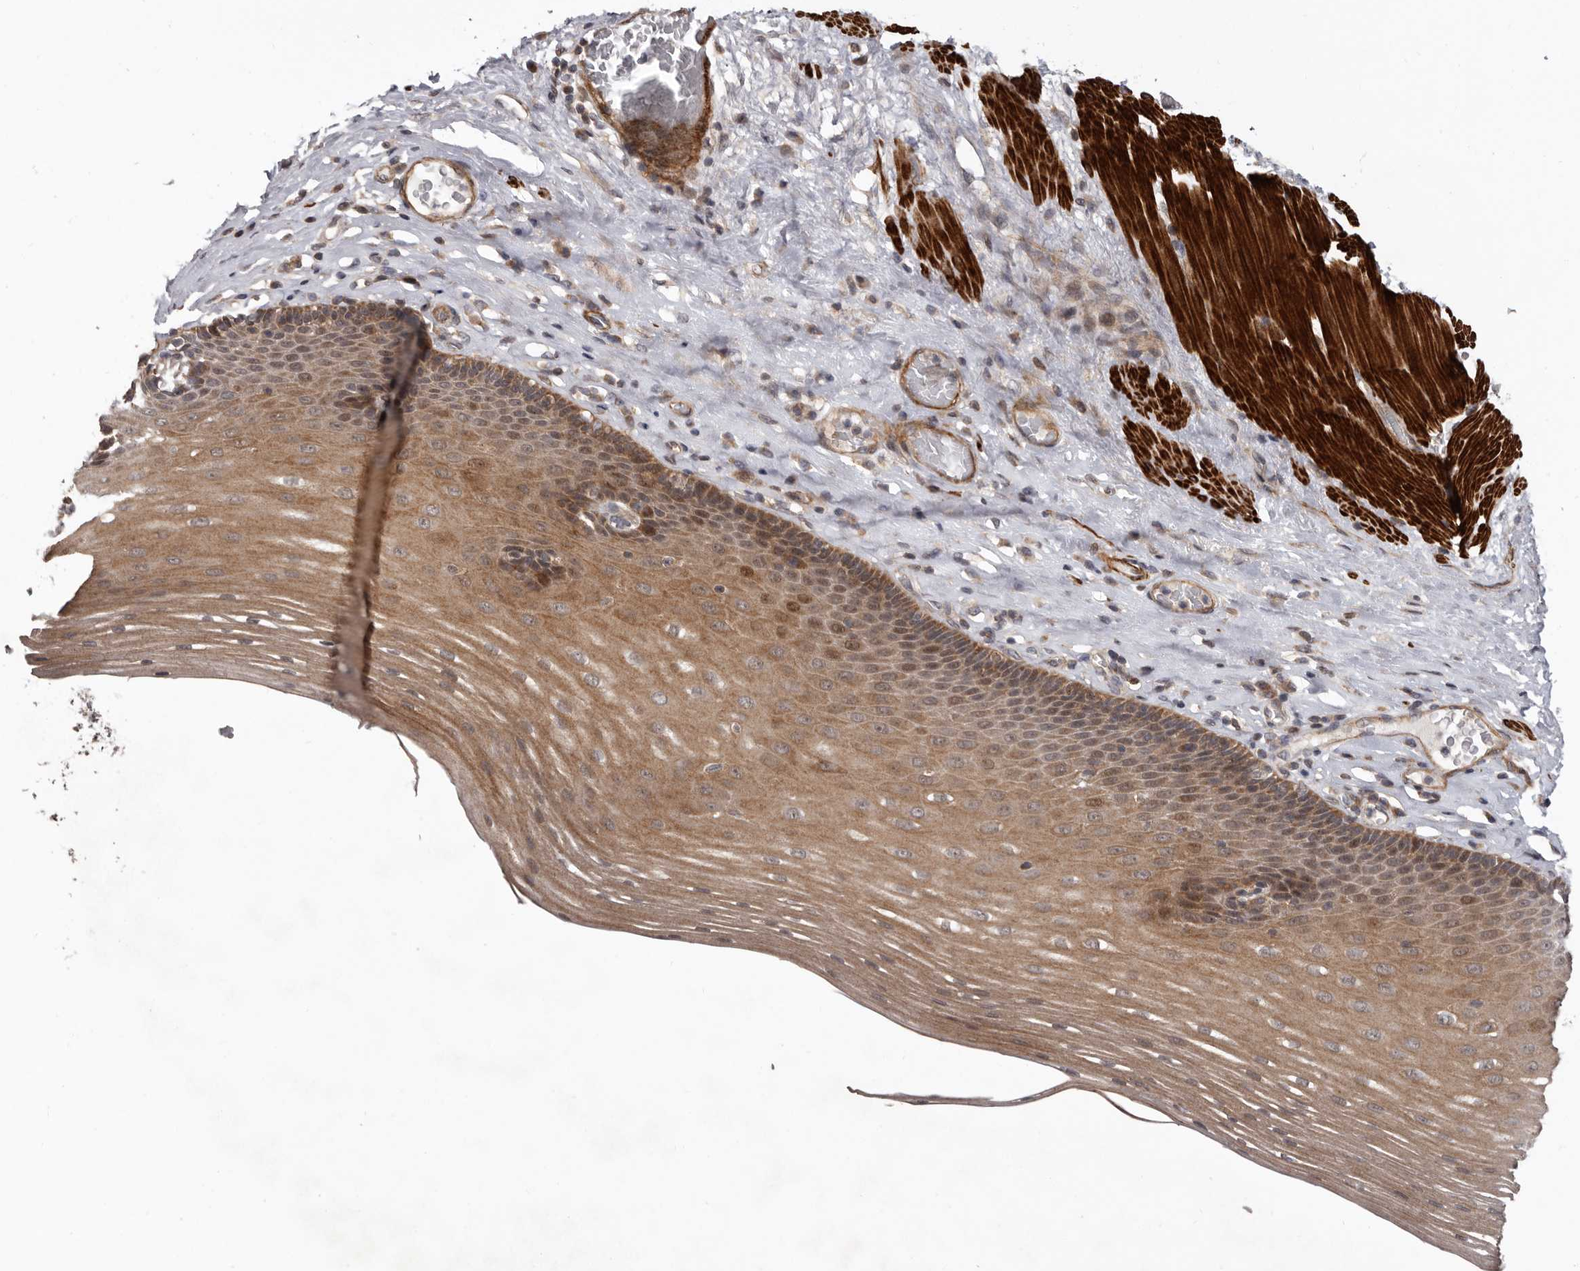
{"staining": {"intensity": "moderate", "quantity": ">75%", "location": "cytoplasmic/membranous,nuclear"}, "tissue": "esophagus", "cell_type": "Squamous epithelial cells", "image_type": "normal", "snomed": [{"axis": "morphology", "description": "Normal tissue, NOS"}, {"axis": "topography", "description": "Esophagus"}], "caption": "This histopathology image exhibits immunohistochemistry staining of unremarkable esophagus, with medium moderate cytoplasmic/membranous,nuclear positivity in about >75% of squamous epithelial cells.", "gene": "FGFR4", "patient": {"sex": "male", "age": 62}}